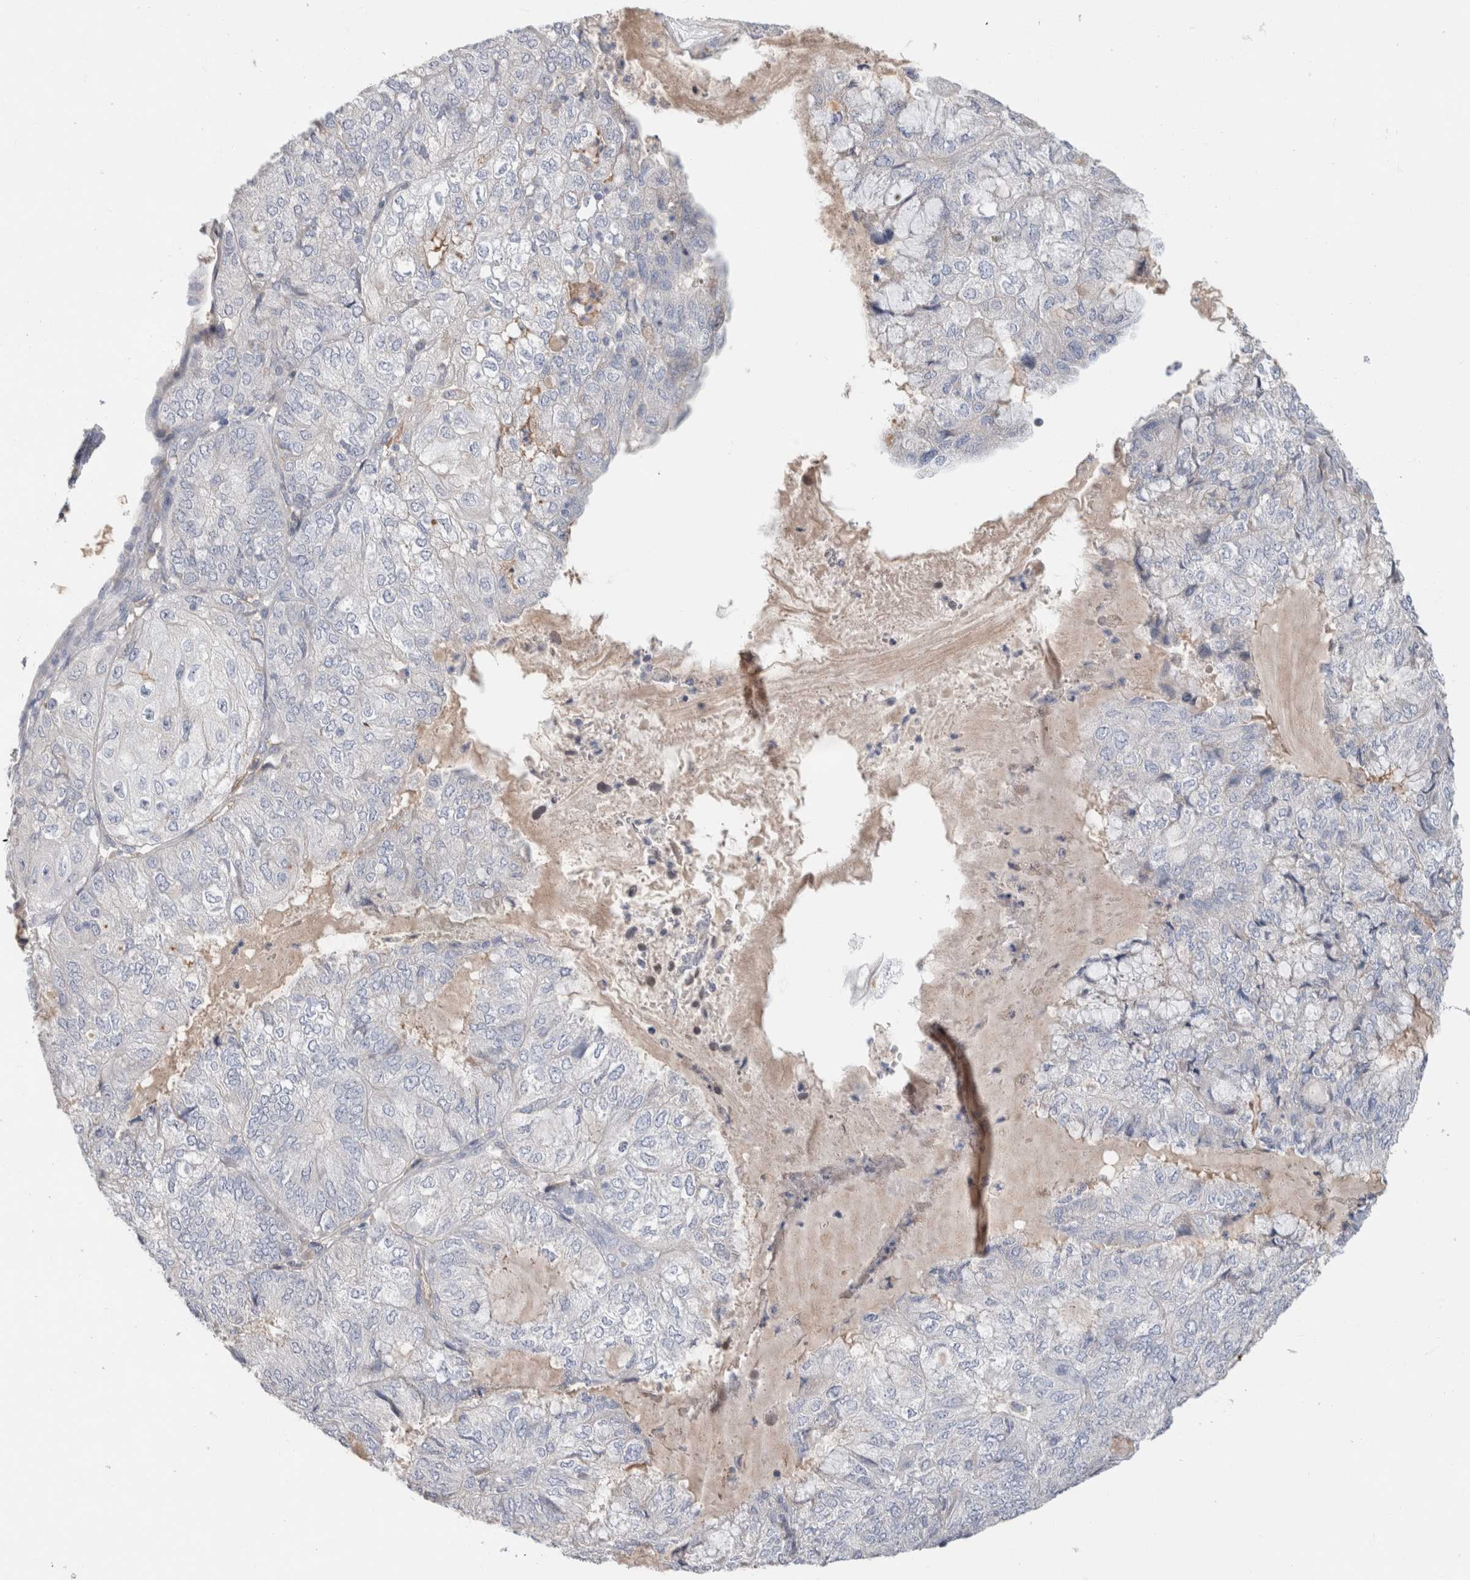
{"staining": {"intensity": "negative", "quantity": "none", "location": "none"}, "tissue": "endometrial cancer", "cell_type": "Tumor cells", "image_type": "cancer", "snomed": [{"axis": "morphology", "description": "Adenocarcinoma, NOS"}, {"axis": "topography", "description": "Endometrium"}], "caption": "Tumor cells are negative for protein expression in human endometrial cancer.", "gene": "SCGB1A1", "patient": {"sex": "female", "age": 81}}